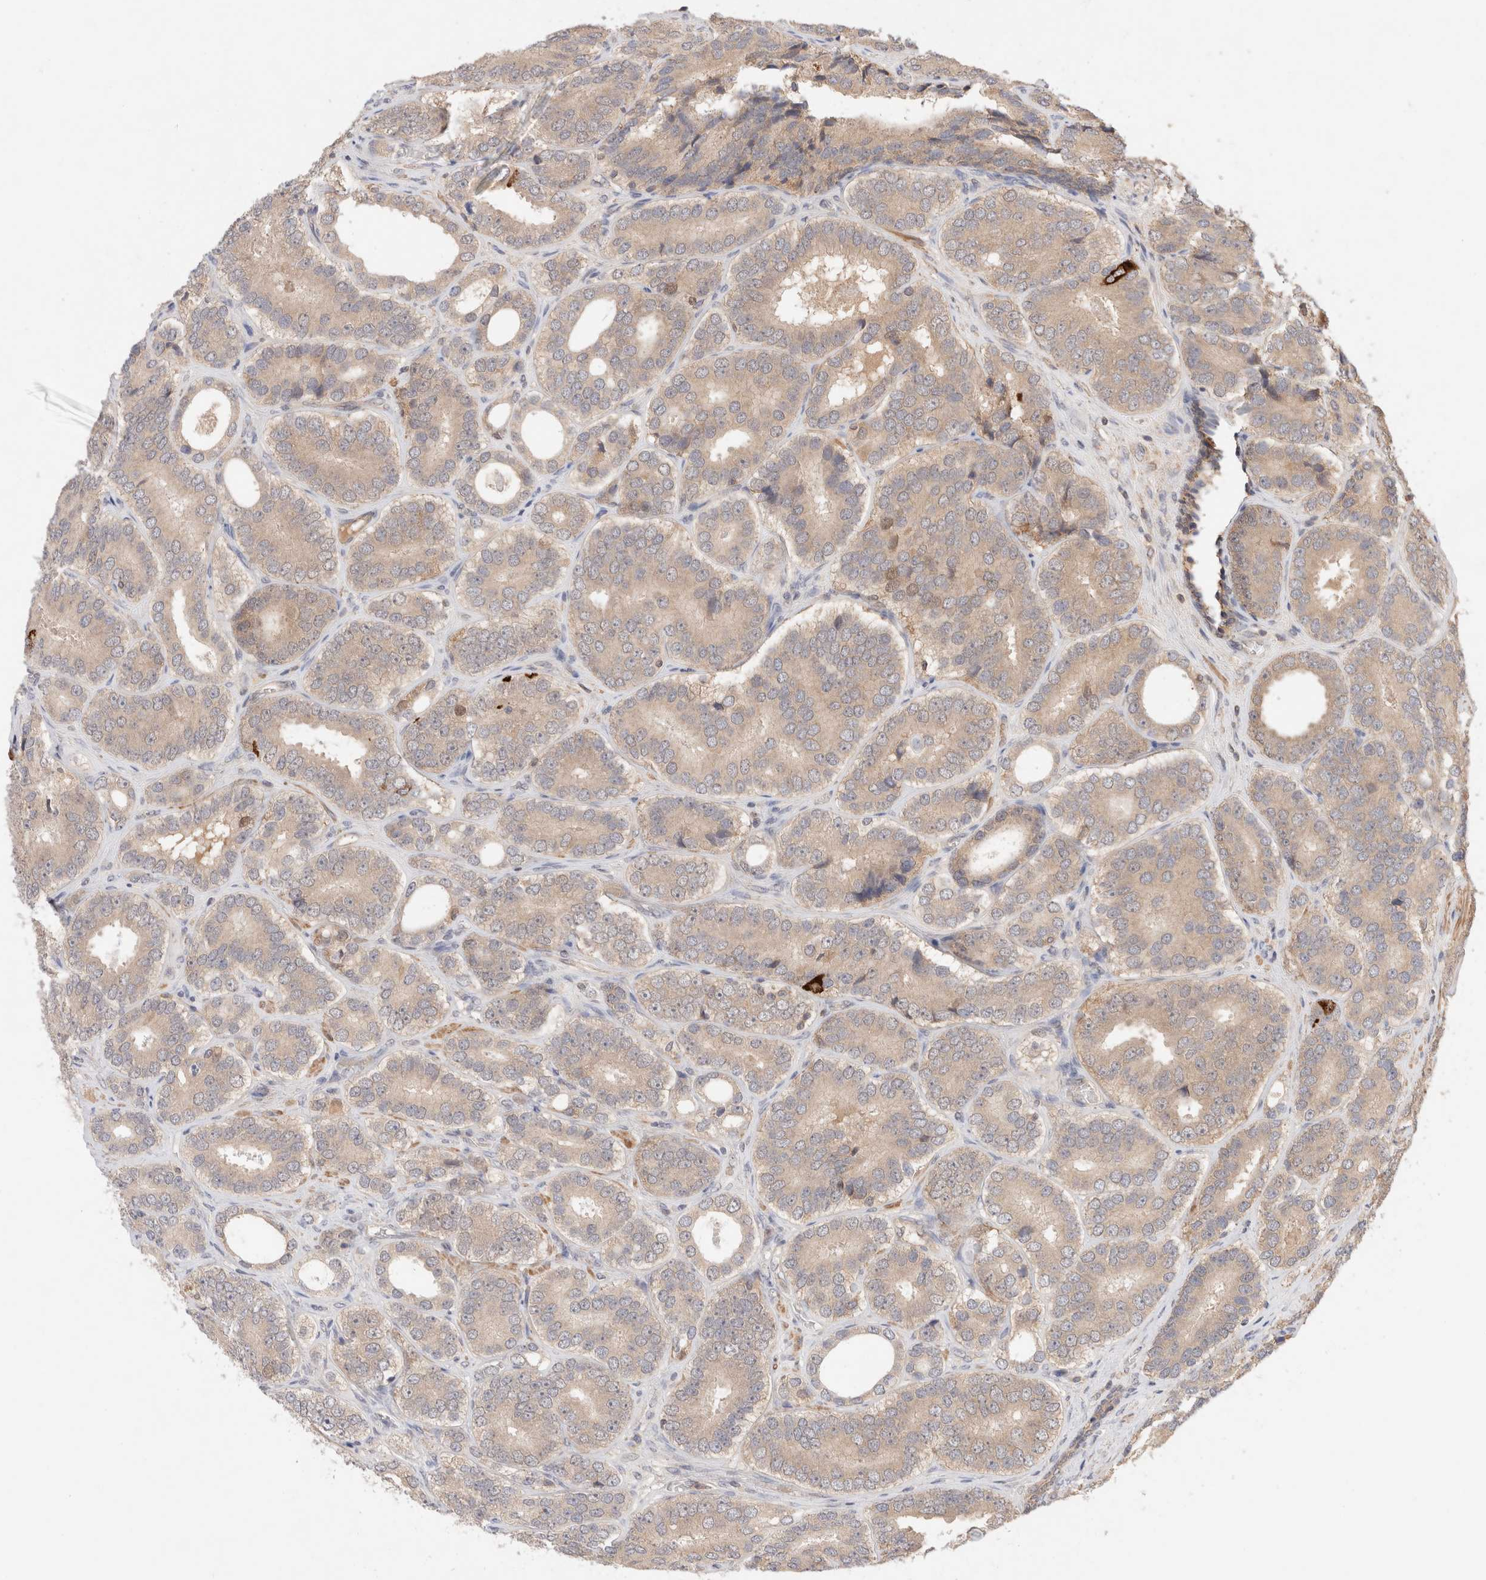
{"staining": {"intensity": "weak", "quantity": ">75%", "location": "cytoplasmic/membranous"}, "tissue": "prostate cancer", "cell_type": "Tumor cells", "image_type": "cancer", "snomed": [{"axis": "morphology", "description": "Adenocarcinoma, High grade"}, {"axis": "topography", "description": "Prostate"}], "caption": "Immunohistochemistry (IHC) of human prostate cancer (adenocarcinoma (high-grade)) displays low levels of weak cytoplasmic/membranous positivity in approximately >75% of tumor cells.", "gene": "CARNMT1", "patient": {"sex": "male", "age": 56}}